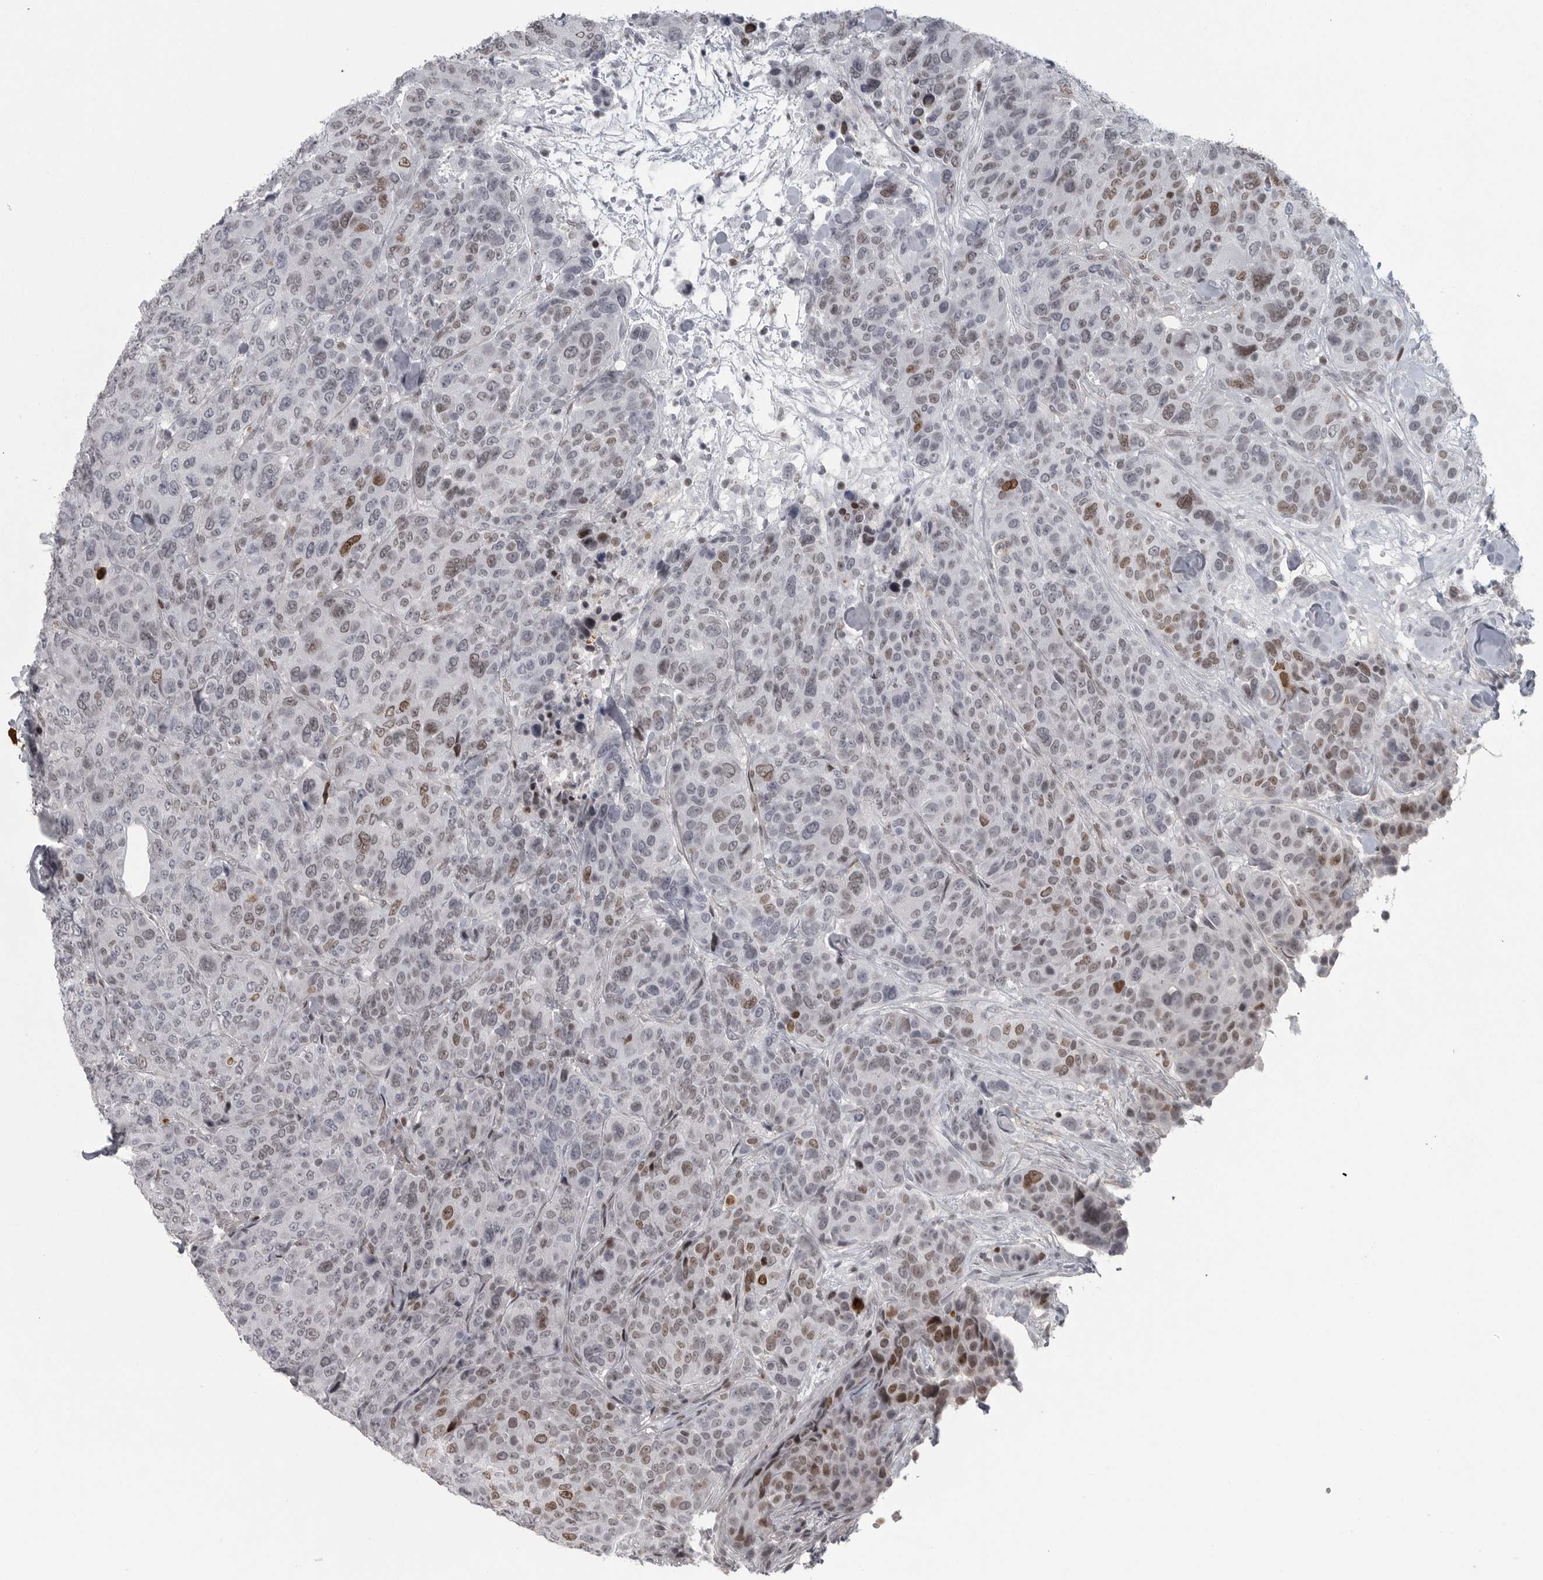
{"staining": {"intensity": "moderate", "quantity": "25%-75%", "location": "nuclear"}, "tissue": "breast cancer", "cell_type": "Tumor cells", "image_type": "cancer", "snomed": [{"axis": "morphology", "description": "Duct carcinoma"}, {"axis": "topography", "description": "Breast"}], "caption": "Brown immunohistochemical staining in human breast cancer (infiltrating ductal carcinoma) shows moderate nuclear positivity in about 25%-75% of tumor cells.", "gene": "HMGN3", "patient": {"sex": "female", "age": 37}}